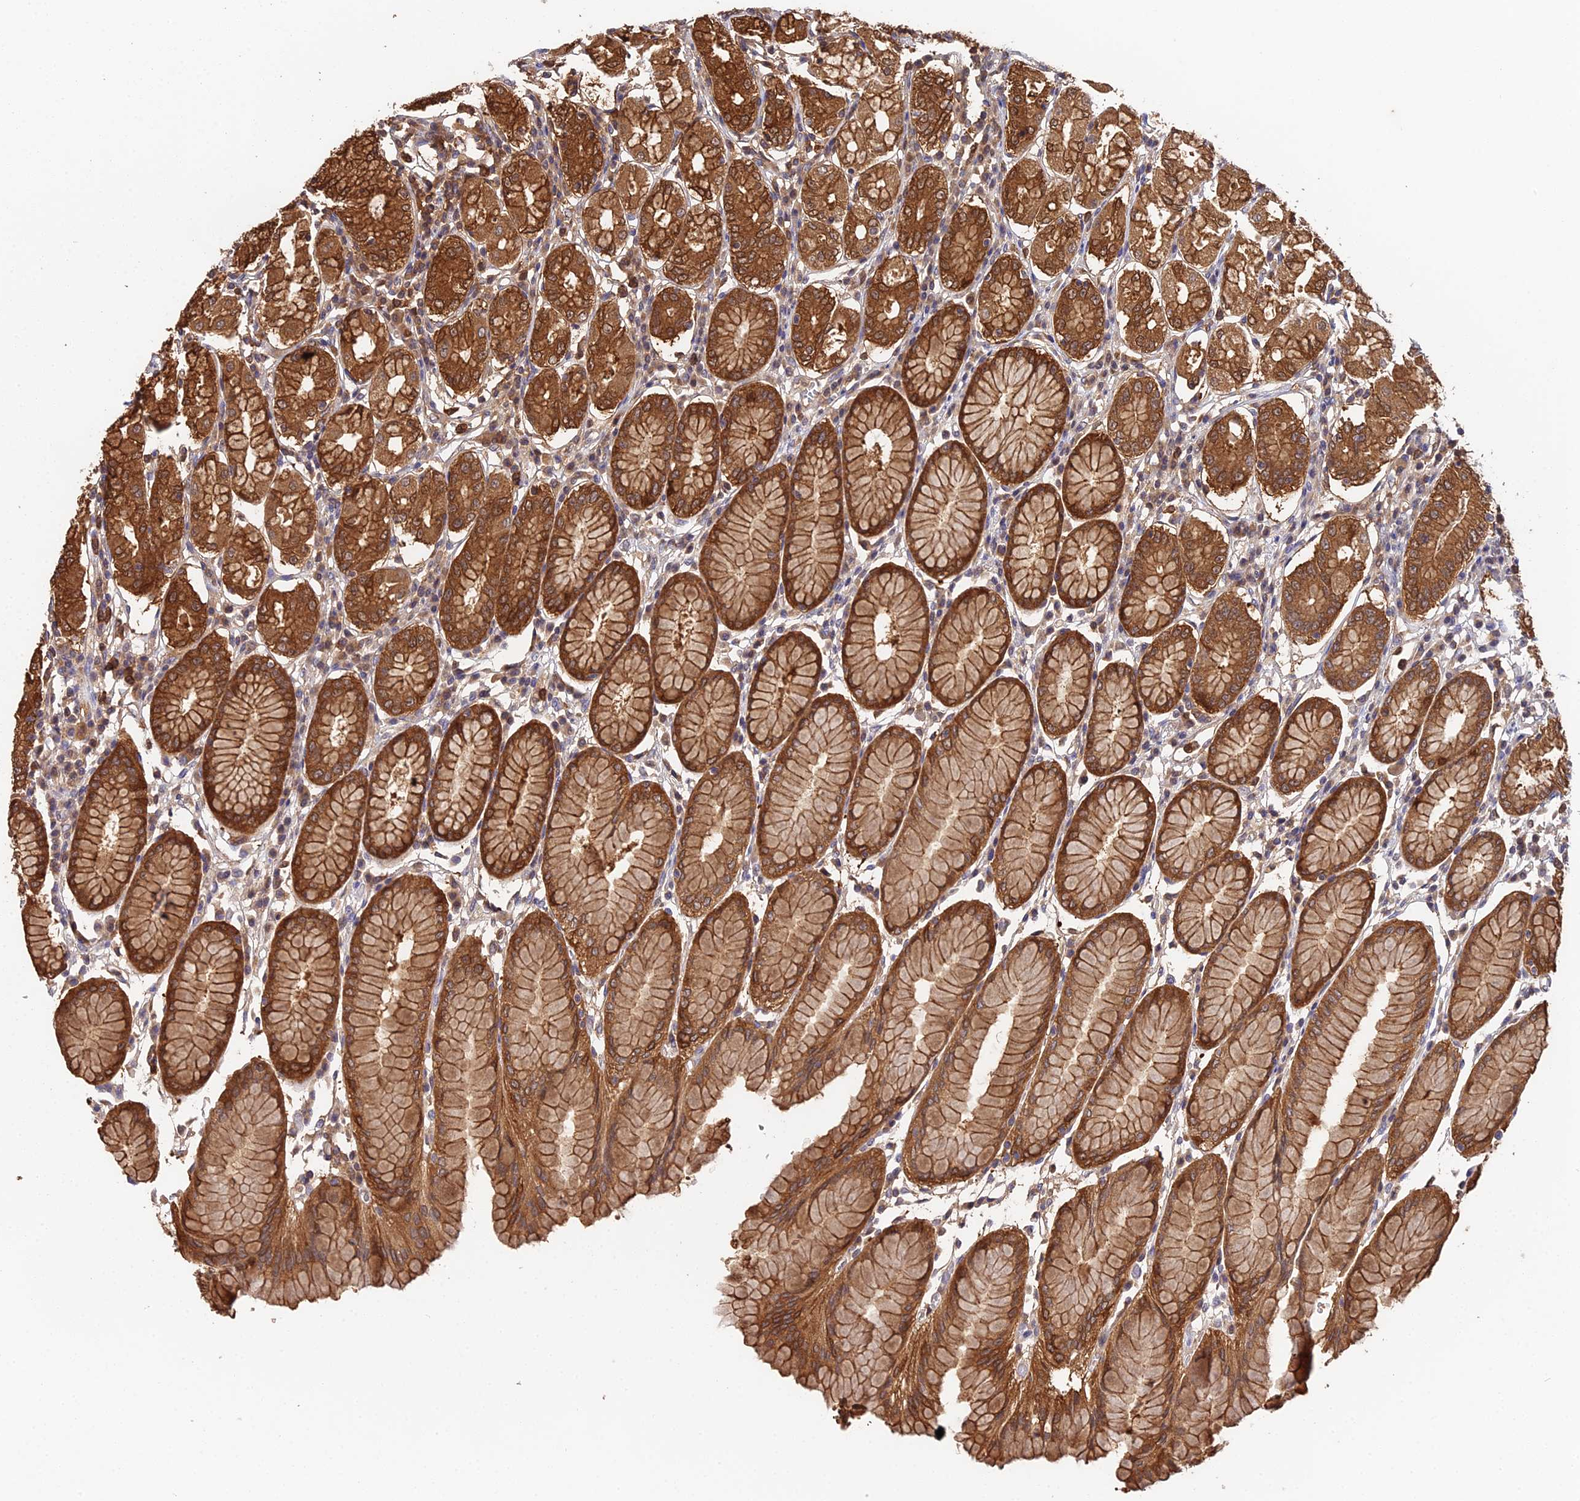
{"staining": {"intensity": "strong", "quantity": ">75%", "location": "cytoplasmic/membranous"}, "tissue": "stomach", "cell_type": "Glandular cells", "image_type": "normal", "snomed": [{"axis": "morphology", "description": "Normal tissue, NOS"}, {"axis": "topography", "description": "Stomach"}, {"axis": "topography", "description": "Stomach, lower"}], "caption": "High-magnification brightfield microscopy of unremarkable stomach stained with DAB (3,3'-diaminobenzidine) (brown) and counterstained with hematoxylin (blue). glandular cells exhibit strong cytoplasmic/membranous expression is appreciated in about>75% of cells.", "gene": "FBP1", "patient": {"sex": "female", "age": 56}}